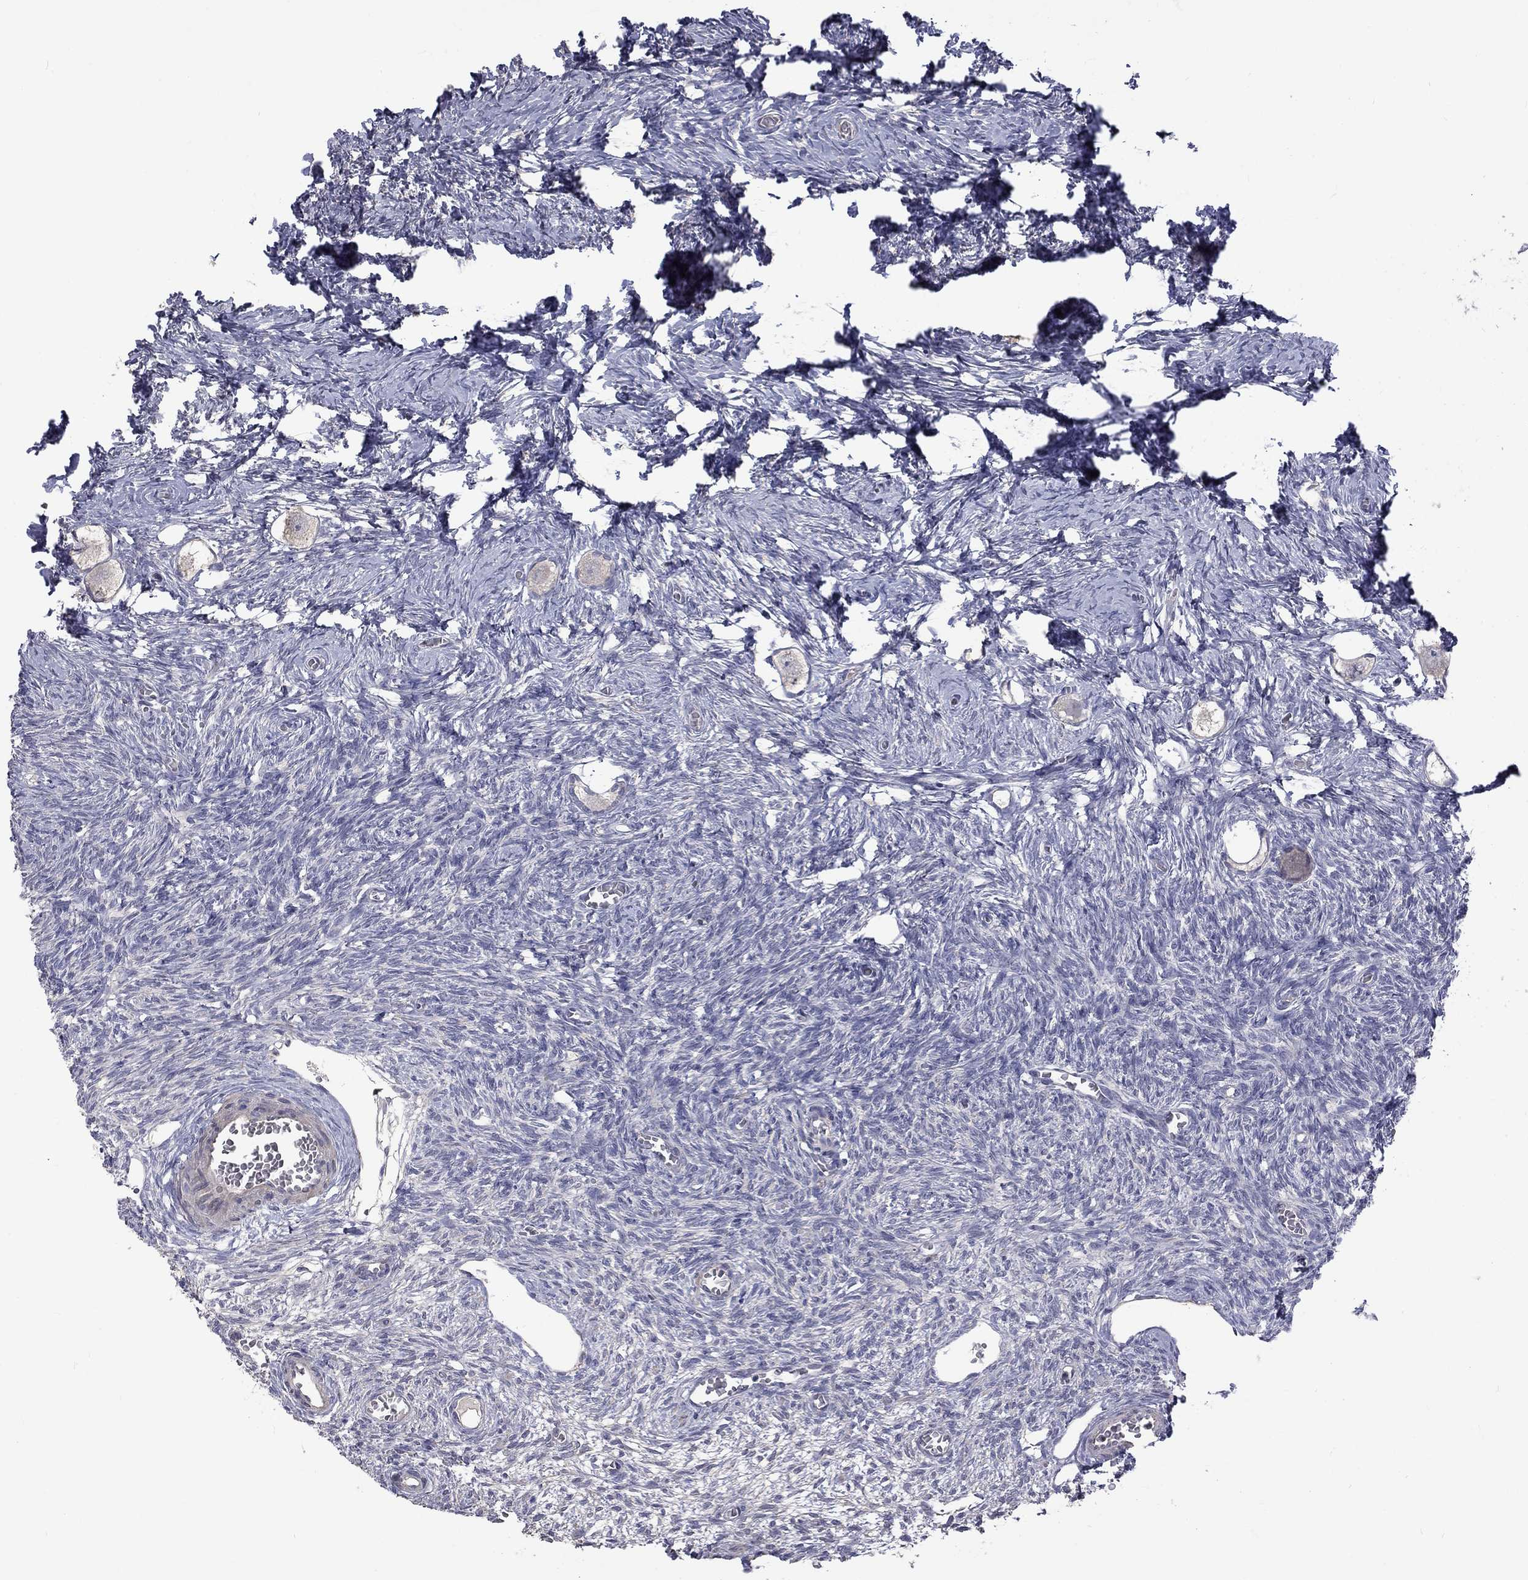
{"staining": {"intensity": "negative", "quantity": "none", "location": "none"}, "tissue": "ovary", "cell_type": "Follicle cells", "image_type": "normal", "snomed": [{"axis": "morphology", "description": "Normal tissue, NOS"}, {"axis": "topography", "description": "Ovary"}], "caption": "This is an immunohistochemistry (IHC) histopathology image of normal human ovary. There is no expression in follicle cells.", "gene": "SLC39A14", "patient": {"sex": "female", "age": 27}}